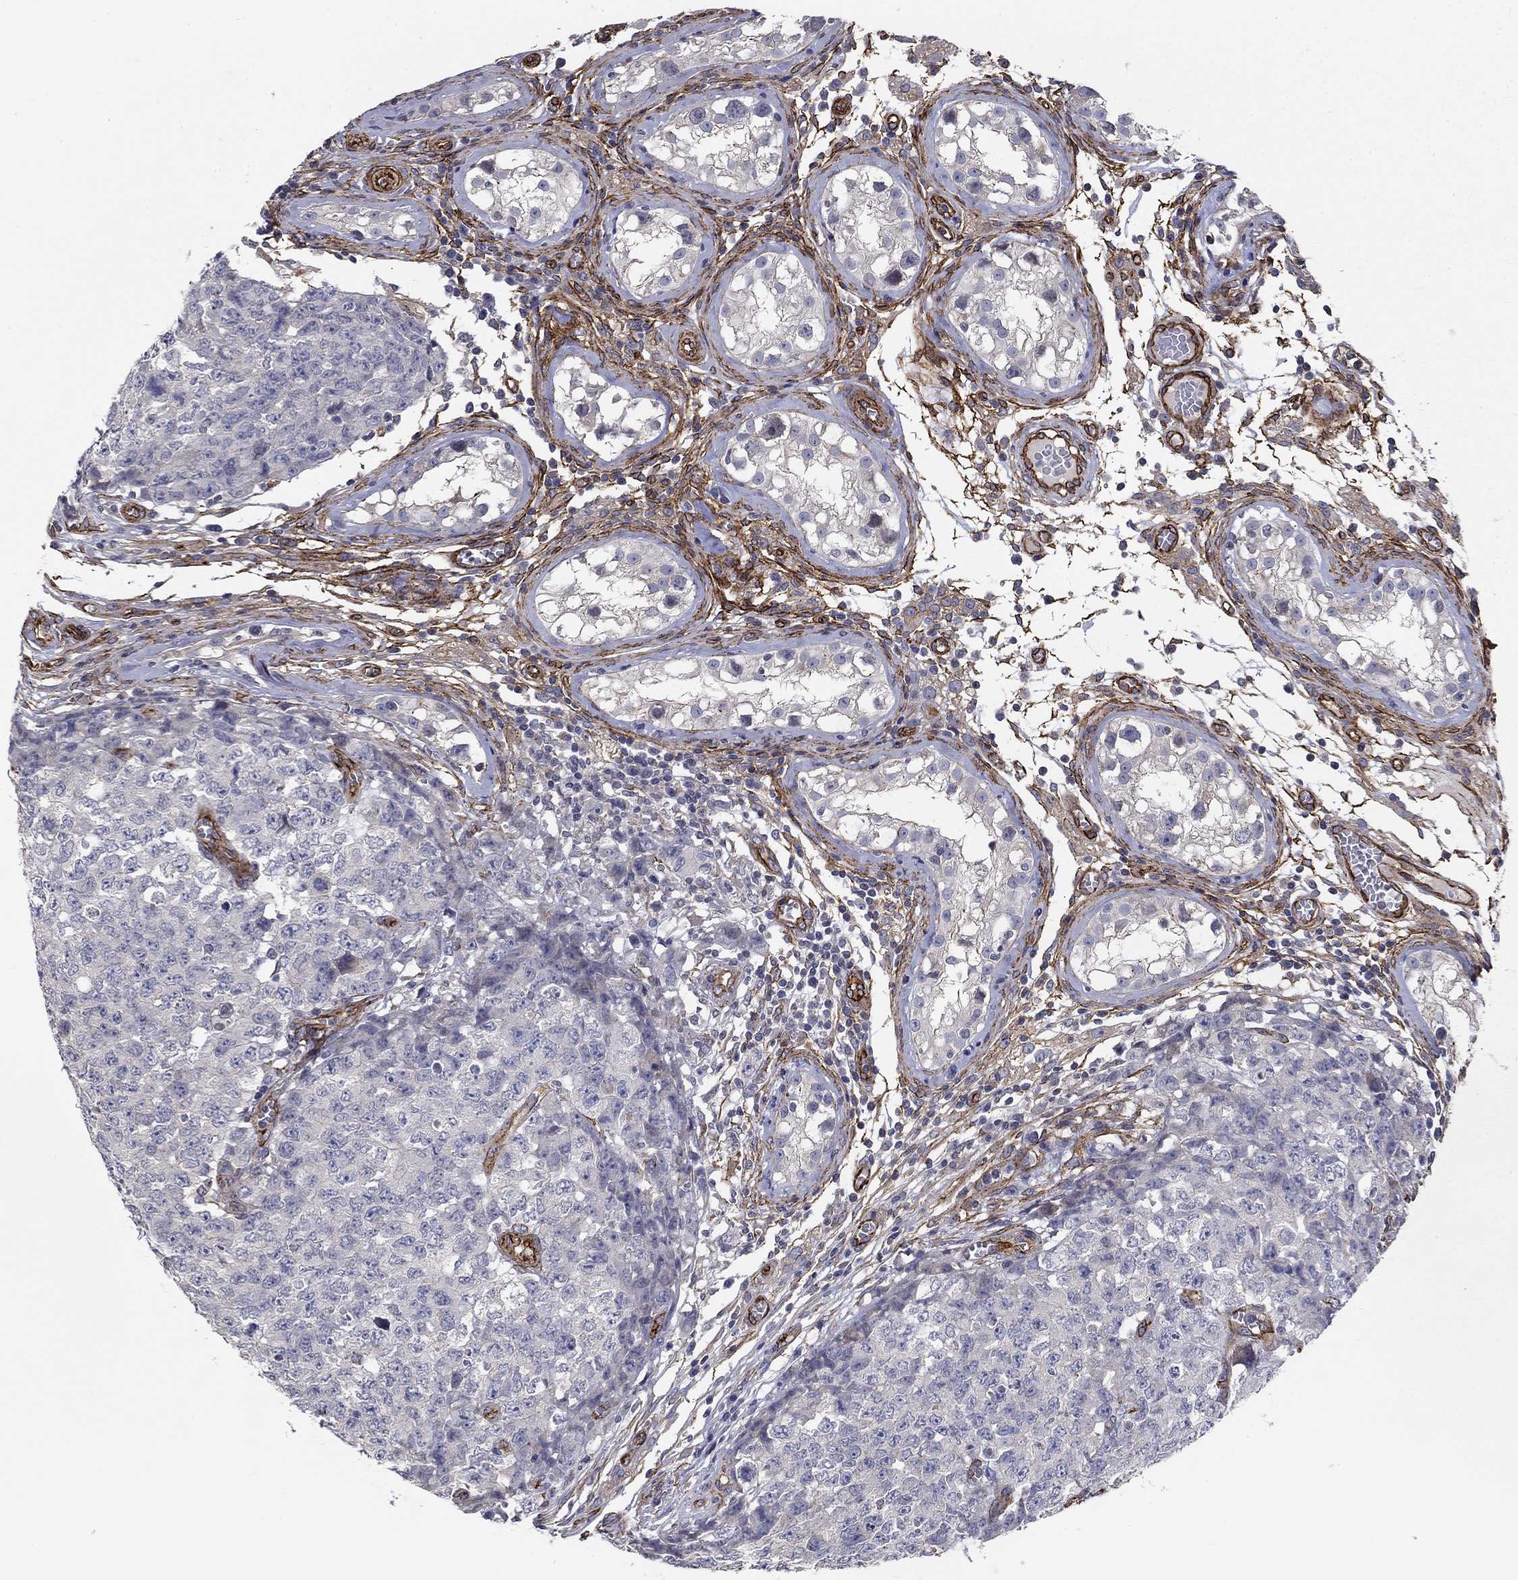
{"staining": {"intensity": "negative", "quantity": "none", "location": "none"}, "tissue": "testis cancer", "cell_type": "Tumor cells", "image_type": "cancer", "snomed": [{"axis": "morphology", "description": "Carcinoma, Embryonal, NOS"}, {"axis": "topography", "description": "Testis"}], "caption": "The immunohistochemistry micrograph has no significant staining in tumor cells of testis cancer (embryonal carcinoma) tissue.", "gene": "SYNC", "patient": {"sex": "male", "age": 23}}